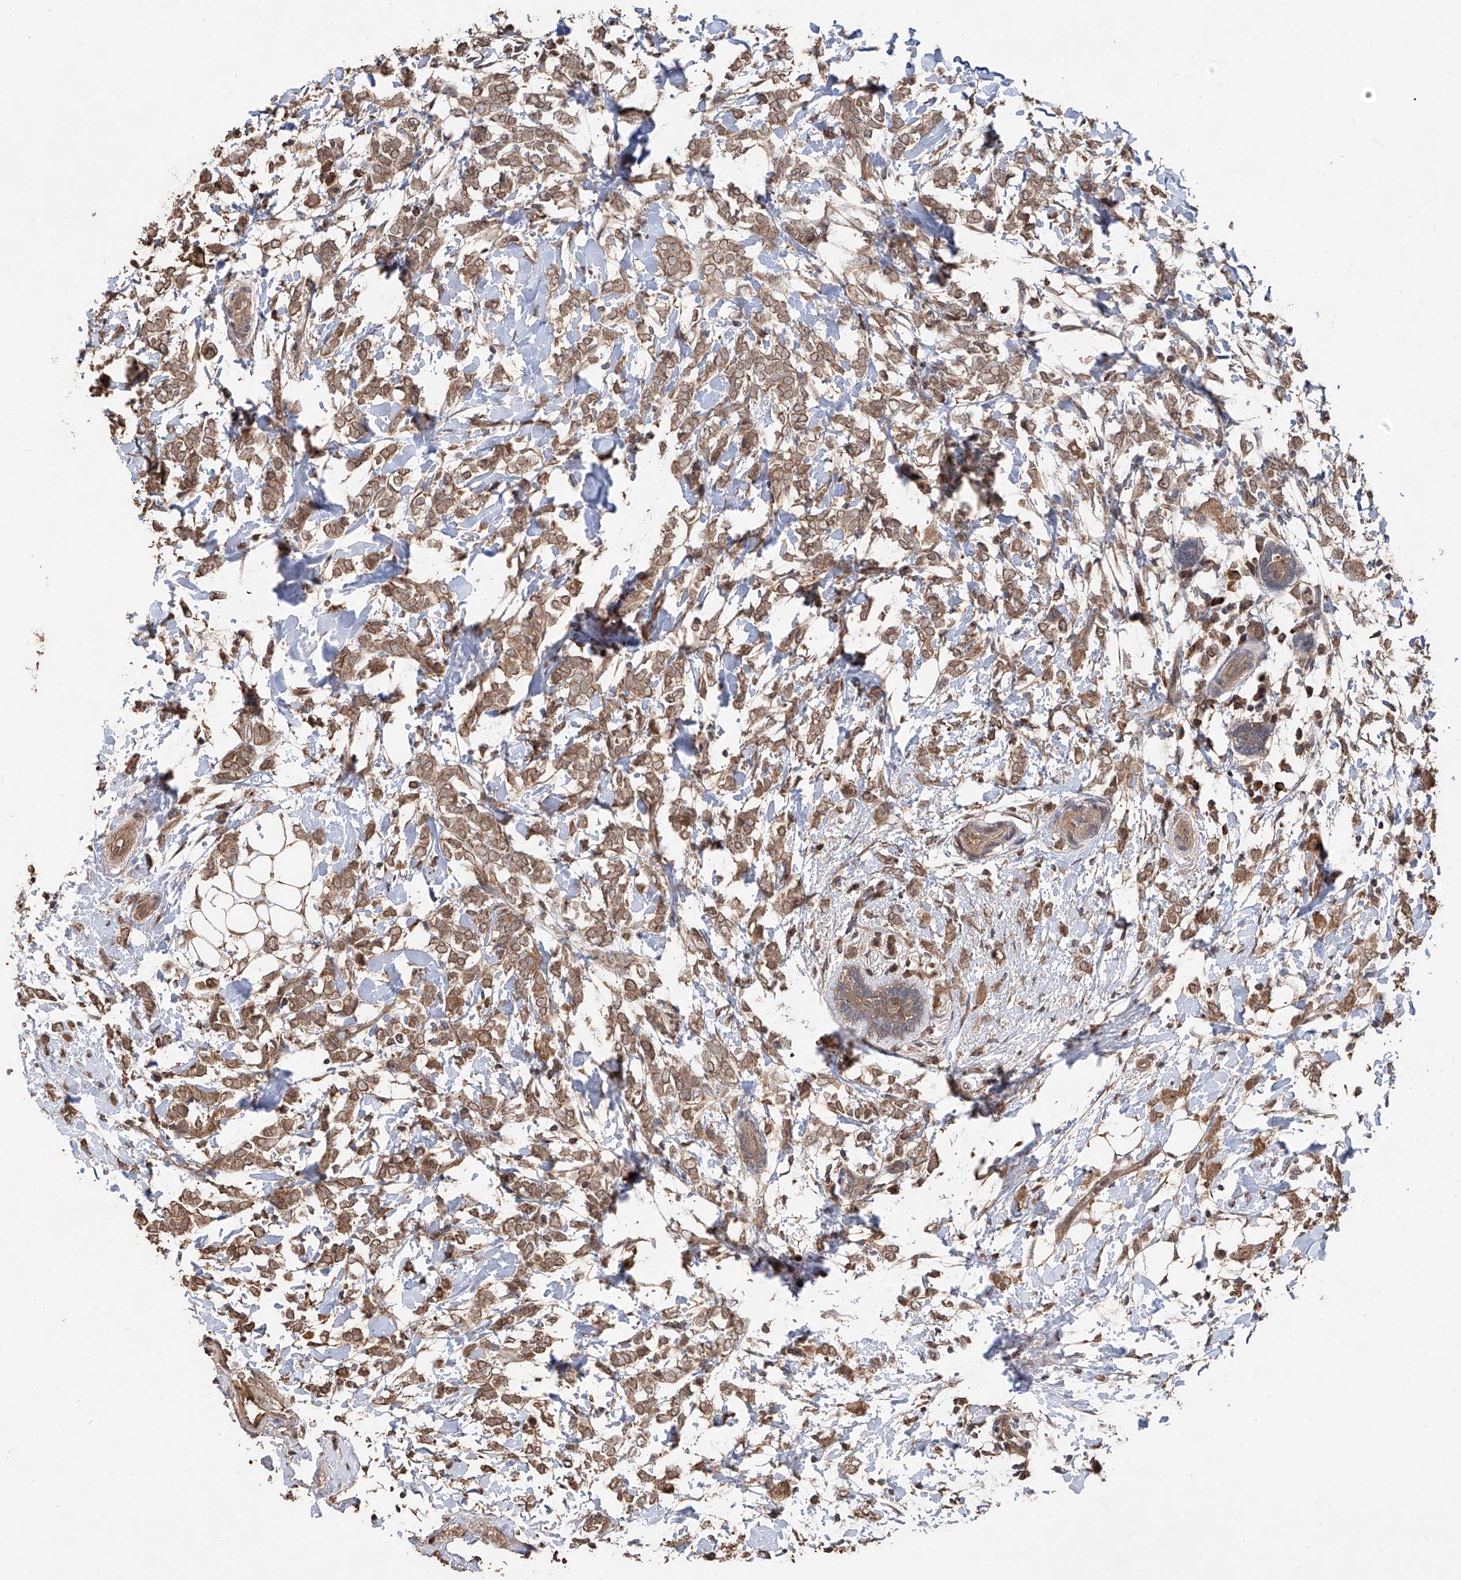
{"staining": {"intensity": "moderate", "quantity": ">75%", "location": "cytoplasmic/membranous"}, "tissue": "breast cancer", "cell_type": "Tumor cells", "image_type": "cancer", "snomed": [{"axis": "morphology", "description": "Normal tissue, NOS"}, {"axis": "morphology", "description": "Lobular carcinoma"}, {"axis": "topography", "description": "Breast"}], "caption": "This is an image of IHC staining of breast lobular carcinoma, which shows moderate staining in the cytoplasmic/membranous of tumor cells.", "gene": "FAM135A", "patient": {"sex": "female", "age": 47}}